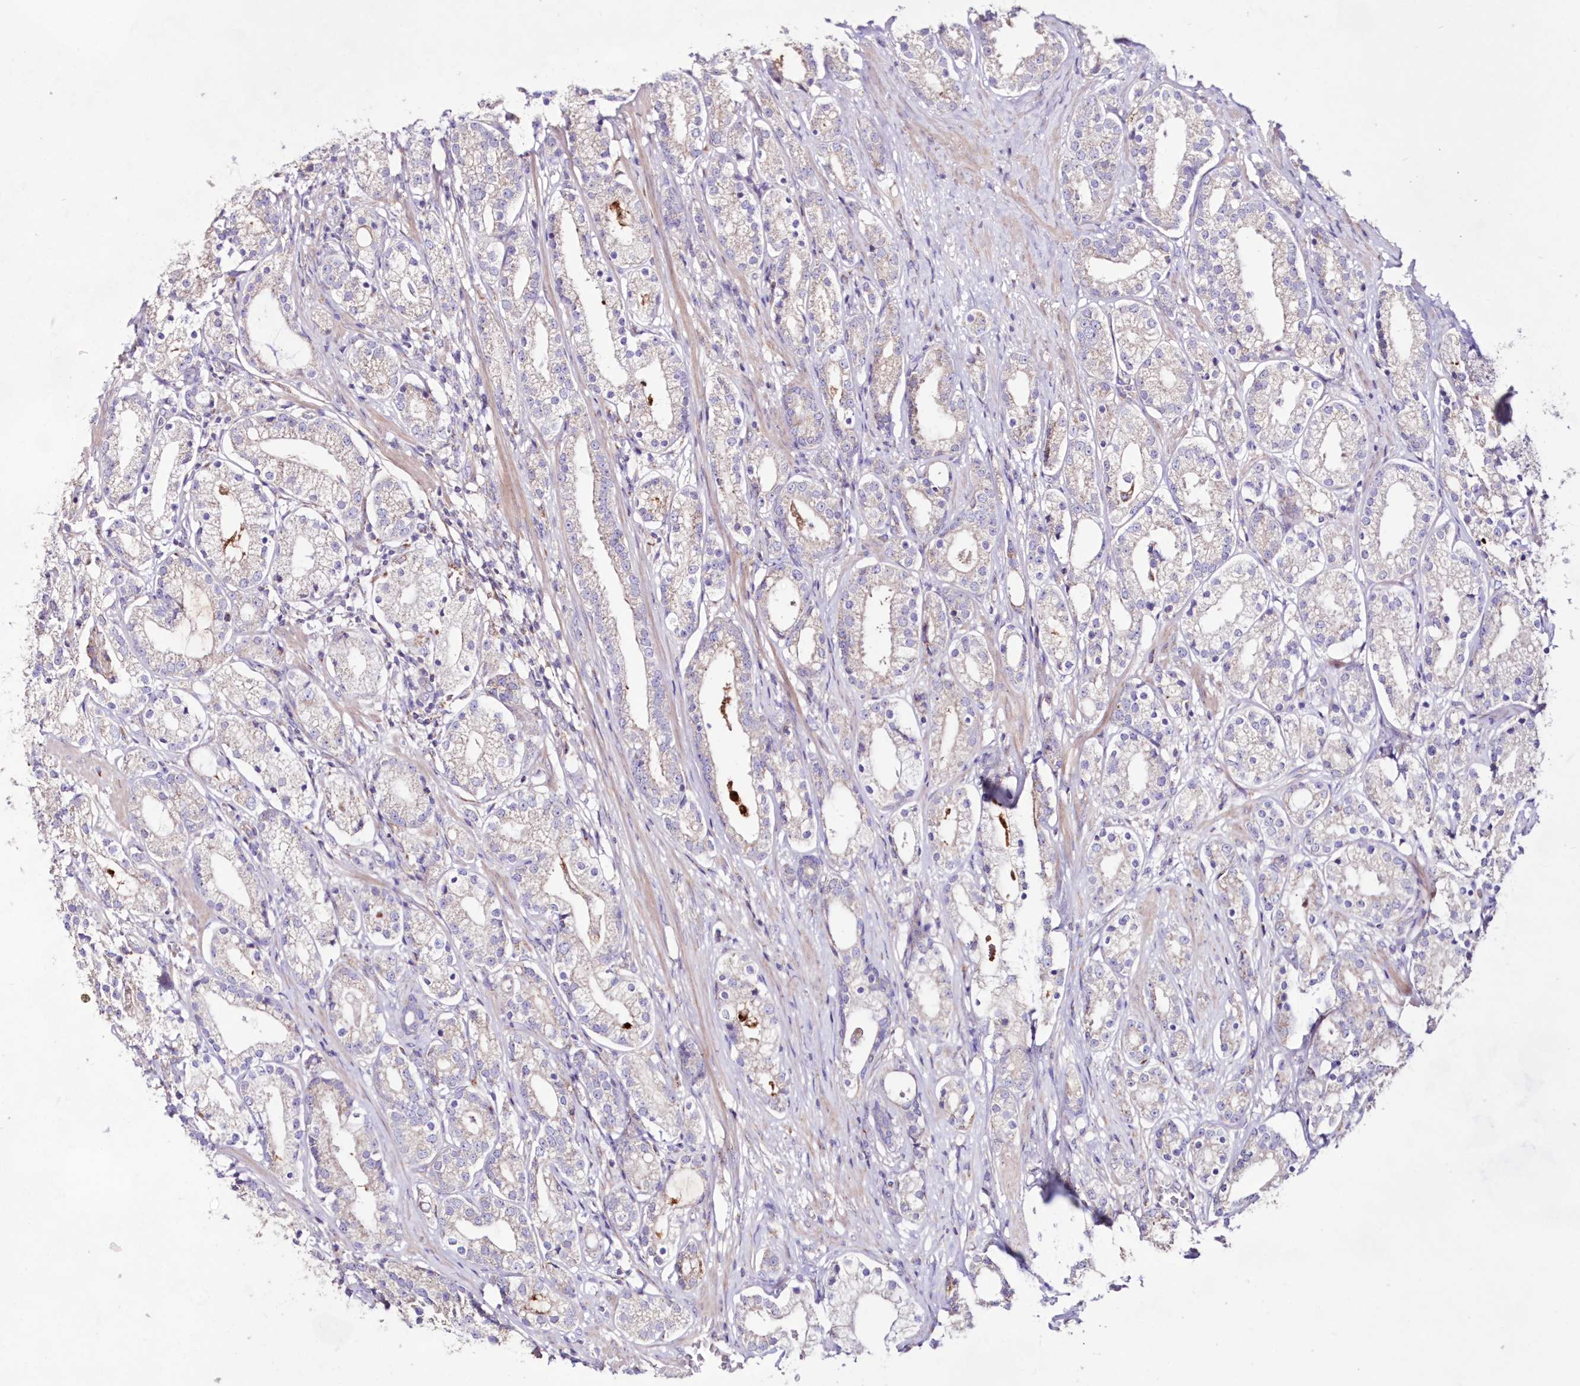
{"staining": {"intensity": "weak", "quantity": "<25%", "location": "cytoplasmic/membranous"}, "tissue": "prostate cancer", "cell_type": "Tumor cells", "image_type": "cancer", "snomed": [{"axis": "morphology", "description": "Adenocarcinoma, High grade"}, {"axis": "topography", "description": "Prostate"}], "caption": "IHC histopathology image of human prostate adenocarcinoma (high-grade) stained for a protein (brown), which exhibits no positivity in tumor cells. The staining is performed using DAB (3,3'-diaminobenzidine) brown chromogen with nuclei counter-stained in using hematoxylin.", "gene": "HADHB", "patient": {"sex": "male", "age": 69}}